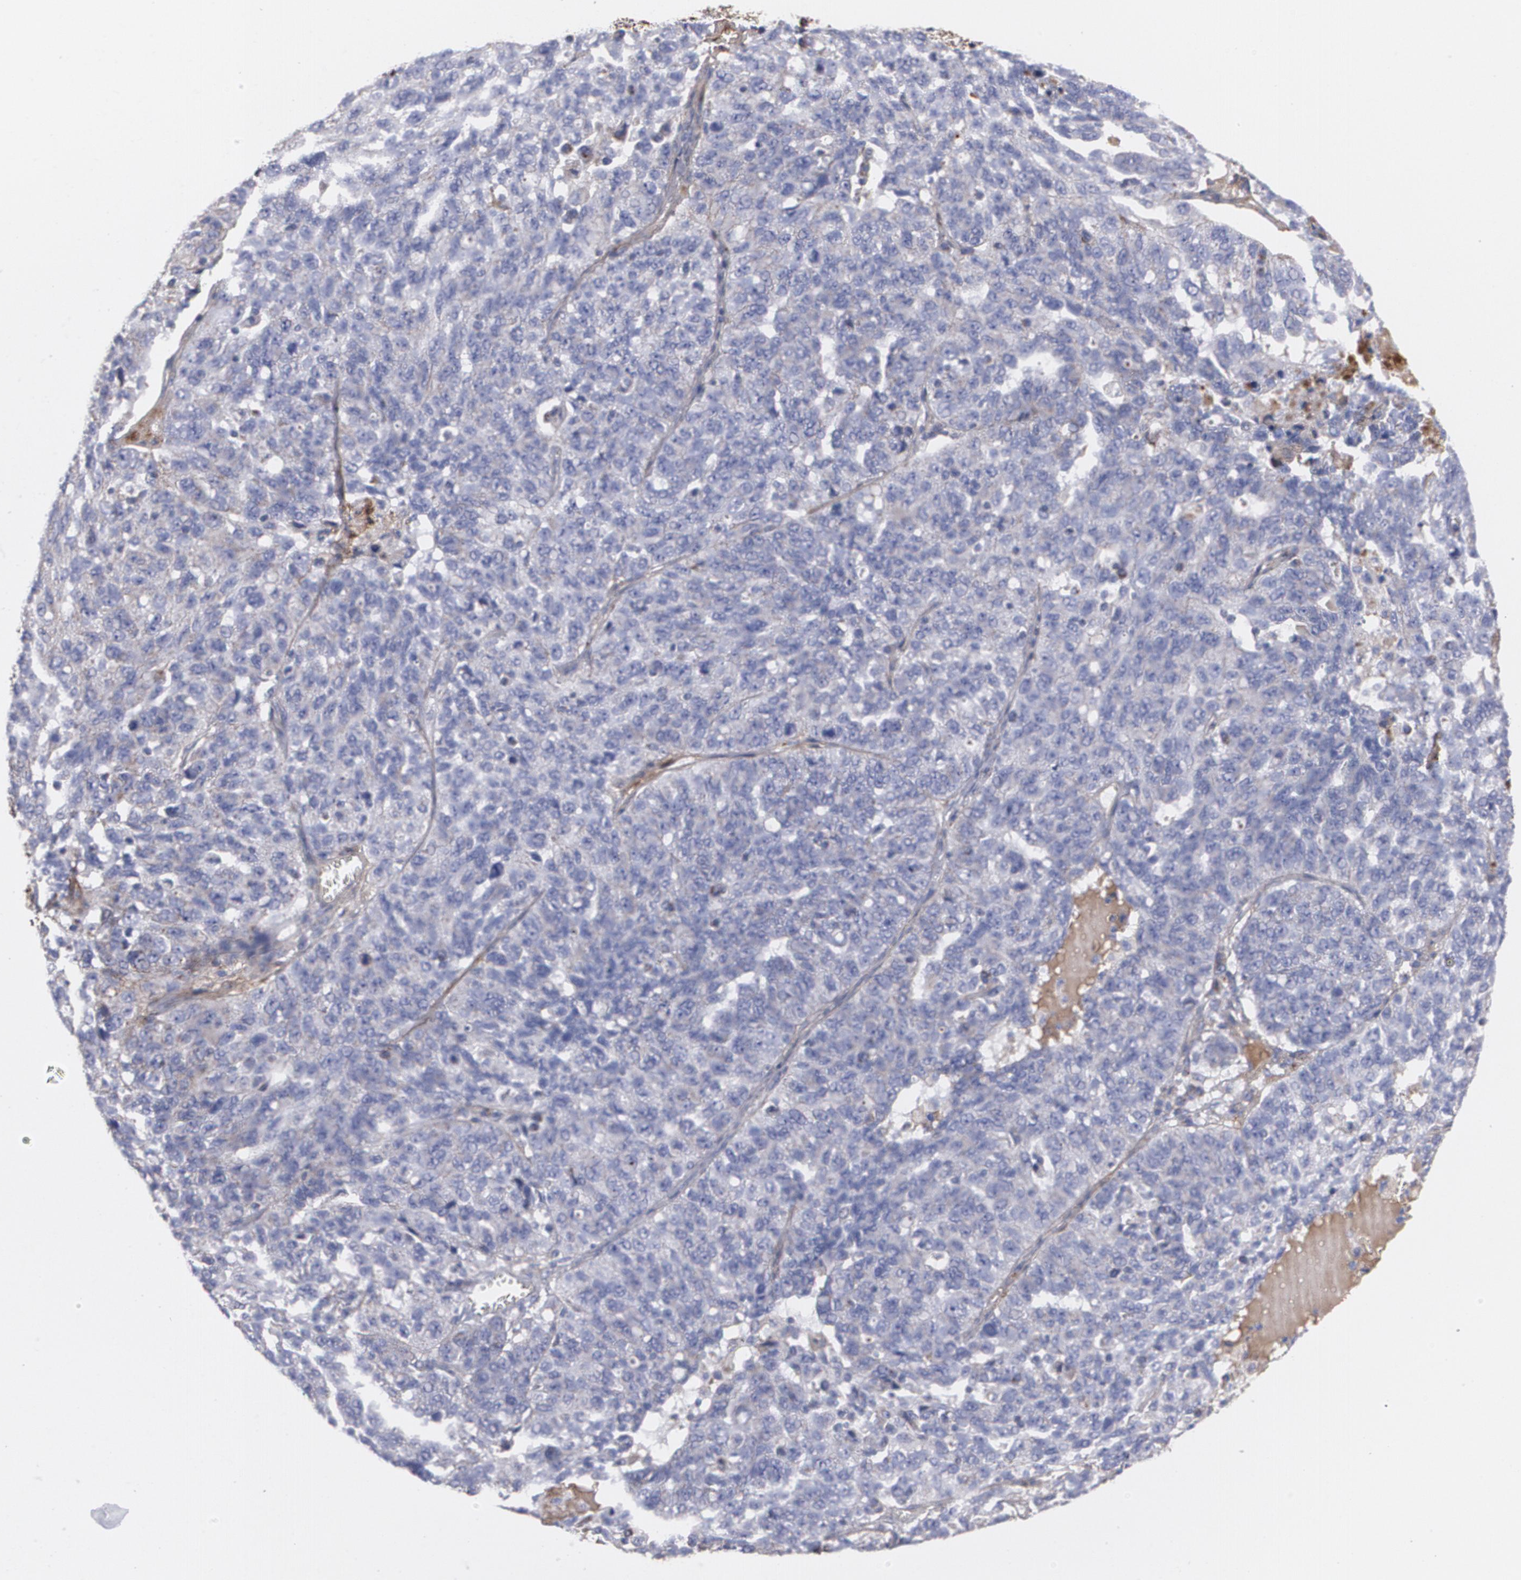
{"staining": {"intensity": "weak", "quantity": "<25%", "location": "cytoplasmic/membranous"}, "tissue": "ovarian cancer", "cell_type": "Tumor cells", "image_type": "cancer", "snomed": [{"axis": "morphology", "description": "Cystadenocarcinoma, serous, NOS"}, {"axis": "topography", "description": "Ovary"}], "caption": "High power microscopy histopathology image of an immunohistochemistry (IHC) micrograph of ovarian cancer, revealing no significant expression in tumor cells.", "gene": "FBLN1", "patient": {"sex": "female", "age": 71}}